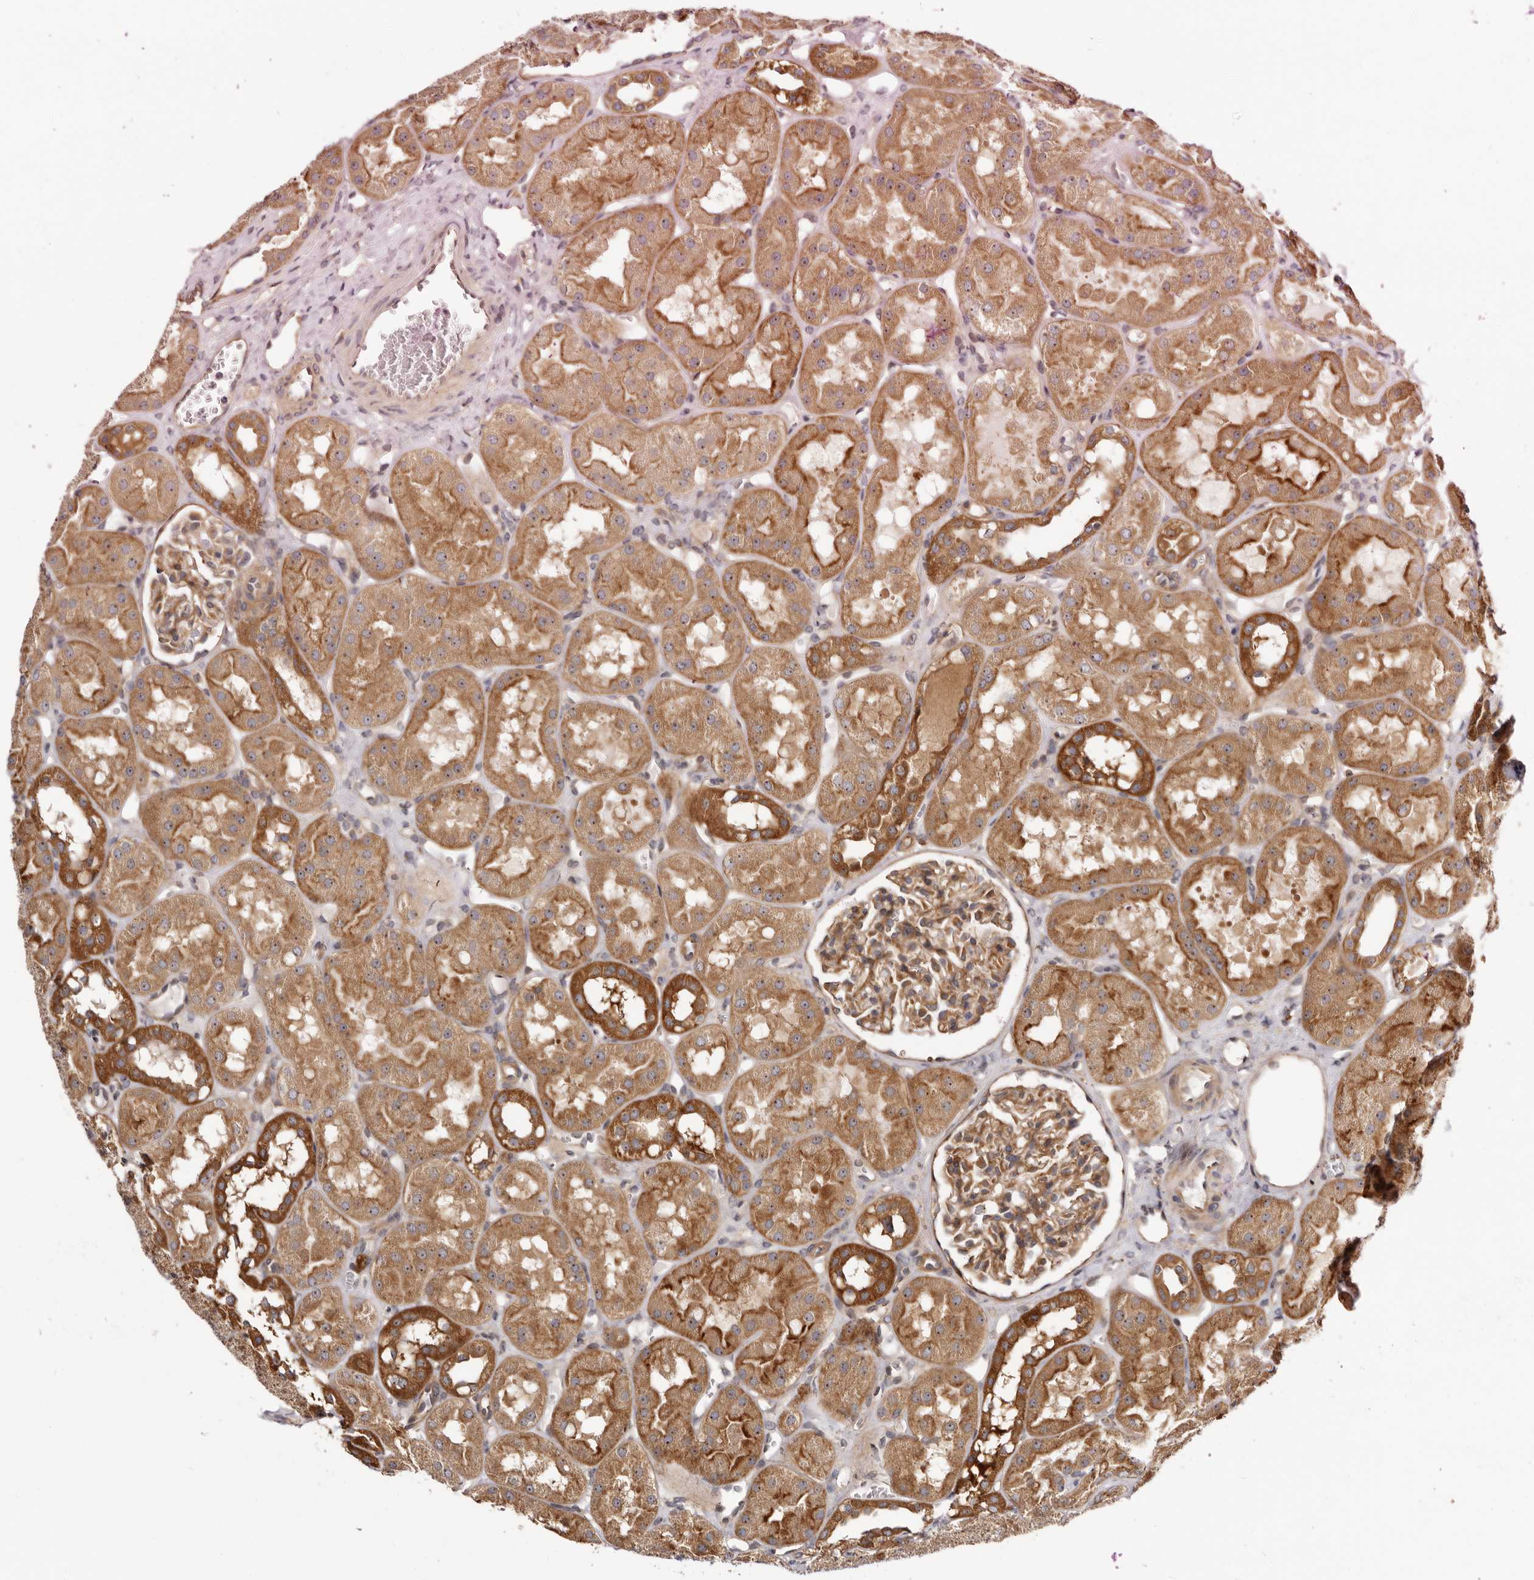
{"staining": {"intensity": "moderate", "quantity": ">75%", "location": "cytoplasmic/membranous"}, "tissue": "kidney", "cell_type": "Cells in glomeruli", "image_type": "normal", "snomed": [{"axis": "morphology", "description": "Normal tissue, NOS"}, {"axis": "topography", "description": "Kidney"}], "caption": "Protein staining by immunohistochemistry reveals moderate cytoplasmic/membranous staining in approximately >75% of cells in glomeruli in normal kidney.", "gene": "PANK4", "patient": {"sex": "male", "age": 16}}